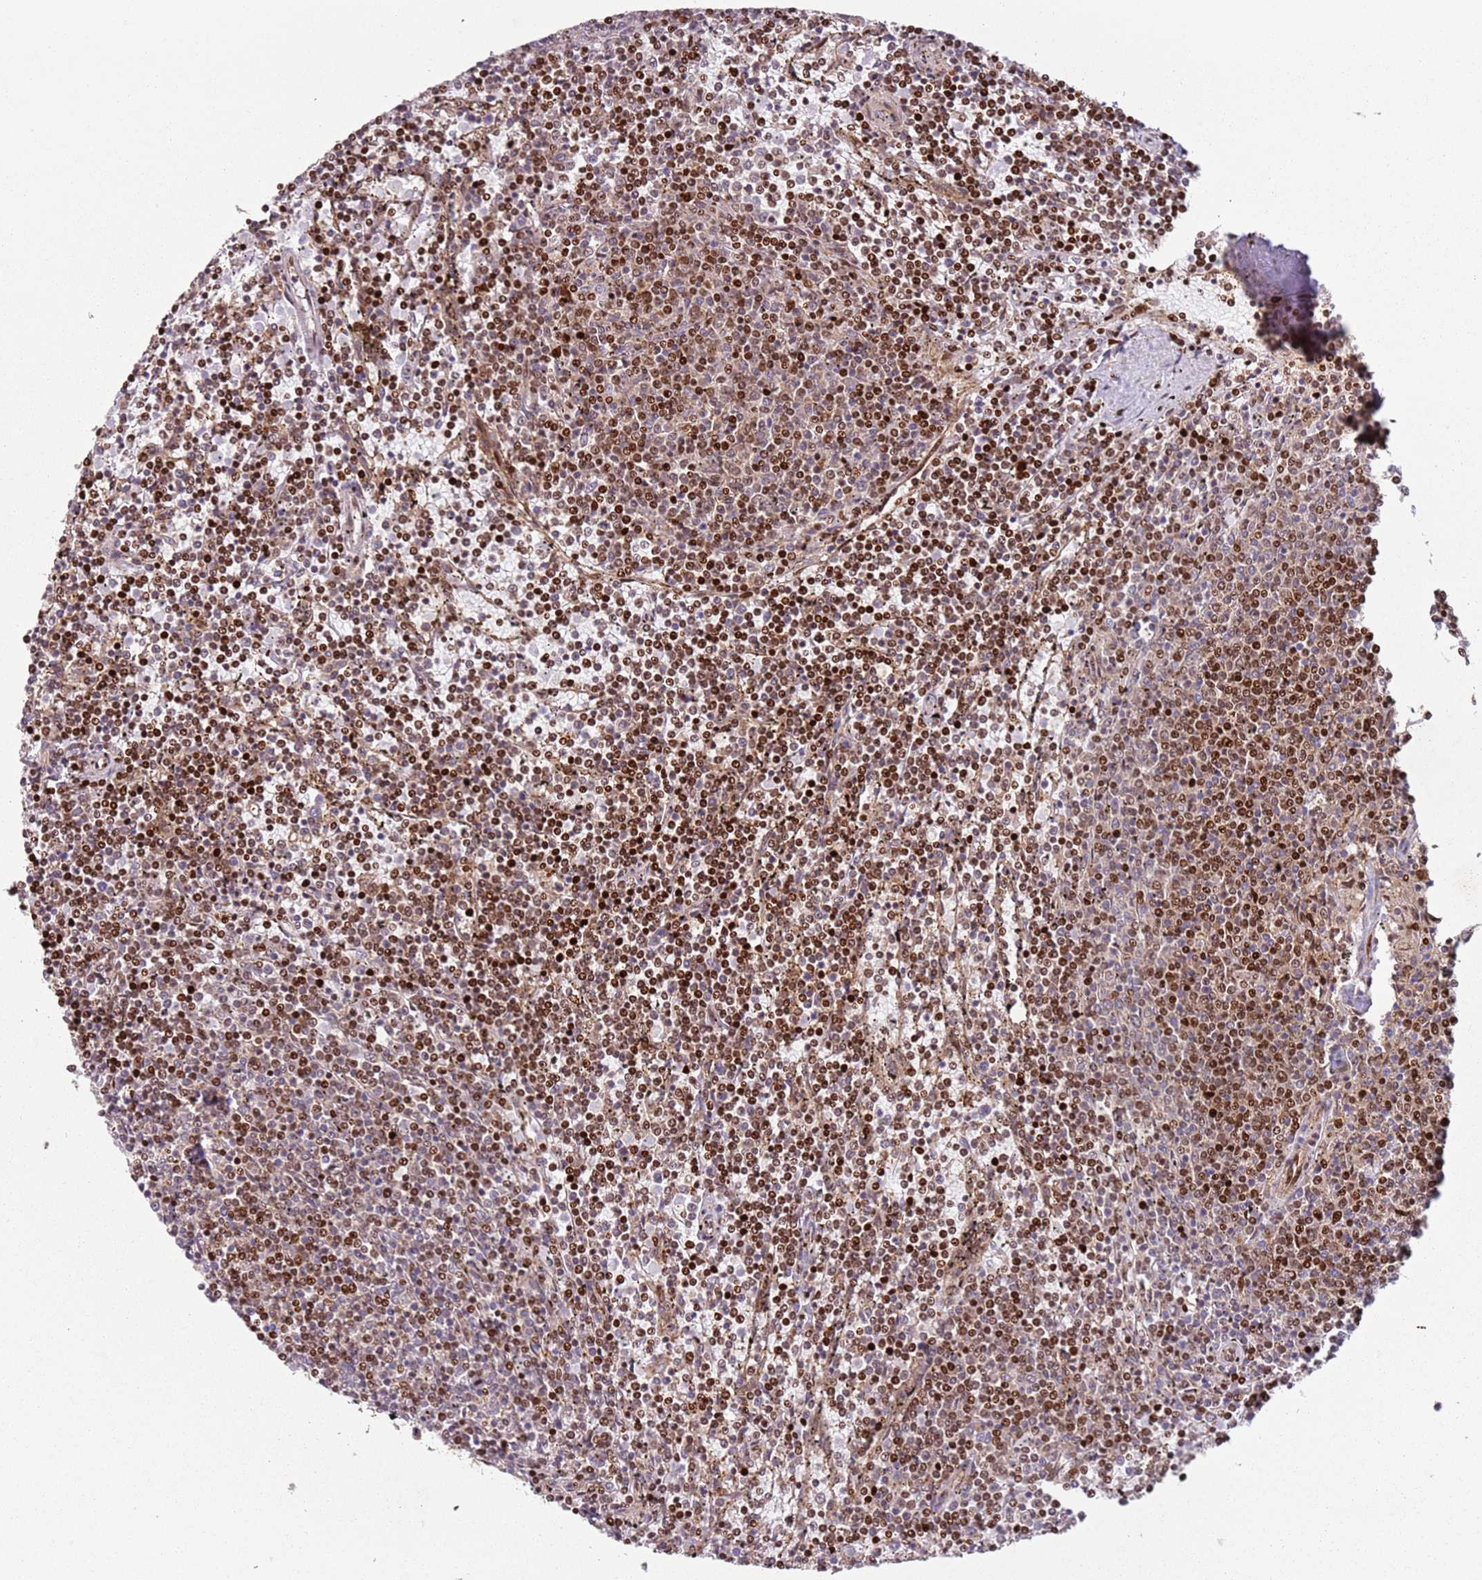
{"staining": {"intensity": "strong", "quantity": "25%-75%", "location": "nuclear"}, "tissue": "lymphoma", "cell_type": "Tumor cells", "image_type": "cancer", "snomed": [{"axis": "morphology", "description": "Malignant lymphoma, non-Hodgkin's type, Low grade"}, {"axis": "topography", "description": "Spleen"}], "caption": "Protein staining by immunohistochemistry (IHC) displays strong nuclear expression in approximately 25%-75% of tumor cells in lymphoma. (Stains: DAB (3,3'-diaminobenzidine) in brown, nuclei in blue, Microscopy: brightfield microscopy at high magnification).", "gene": "HNRNPLL", "patient": {"sex": "female", "age": 50}}